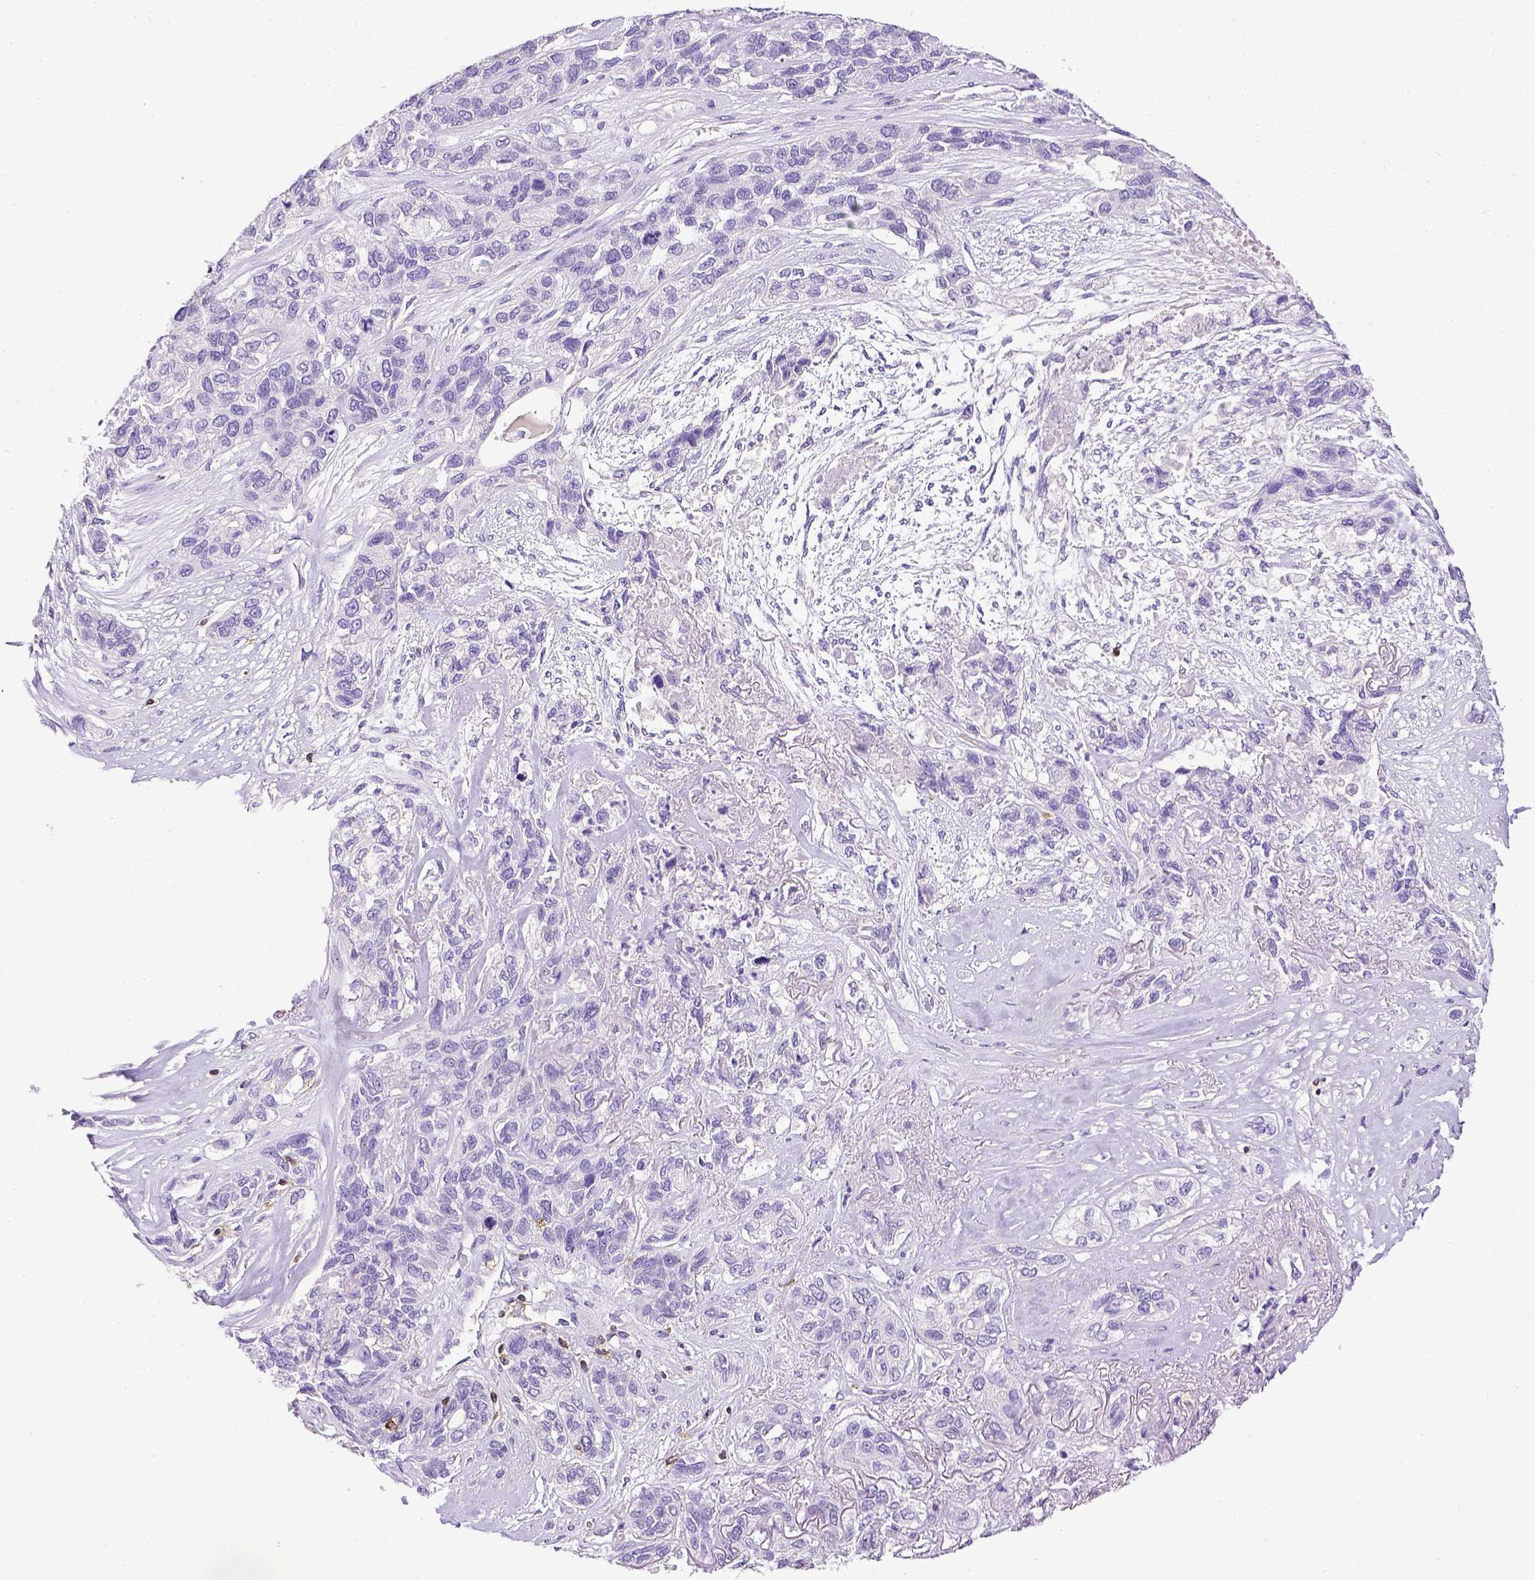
{"staining": {"intensity": "negative", "quantity": "none", "location": "none"}, "tissue": "lung cancer", "cell_type": "Tumor cells", "image_type": "cancer", "snomed": [{"axis": "morphology", "description": "Squamous cell carcinoma, NOS"}, {"axis": "topography", "description": "Lung"}], "caption": "There is no significant expression in tumor cells of lung squamous cell carcinoma. Nuclei are stained in blue.", "gene": "CD3E", "patient": {"sex": "female", "age": 70}}